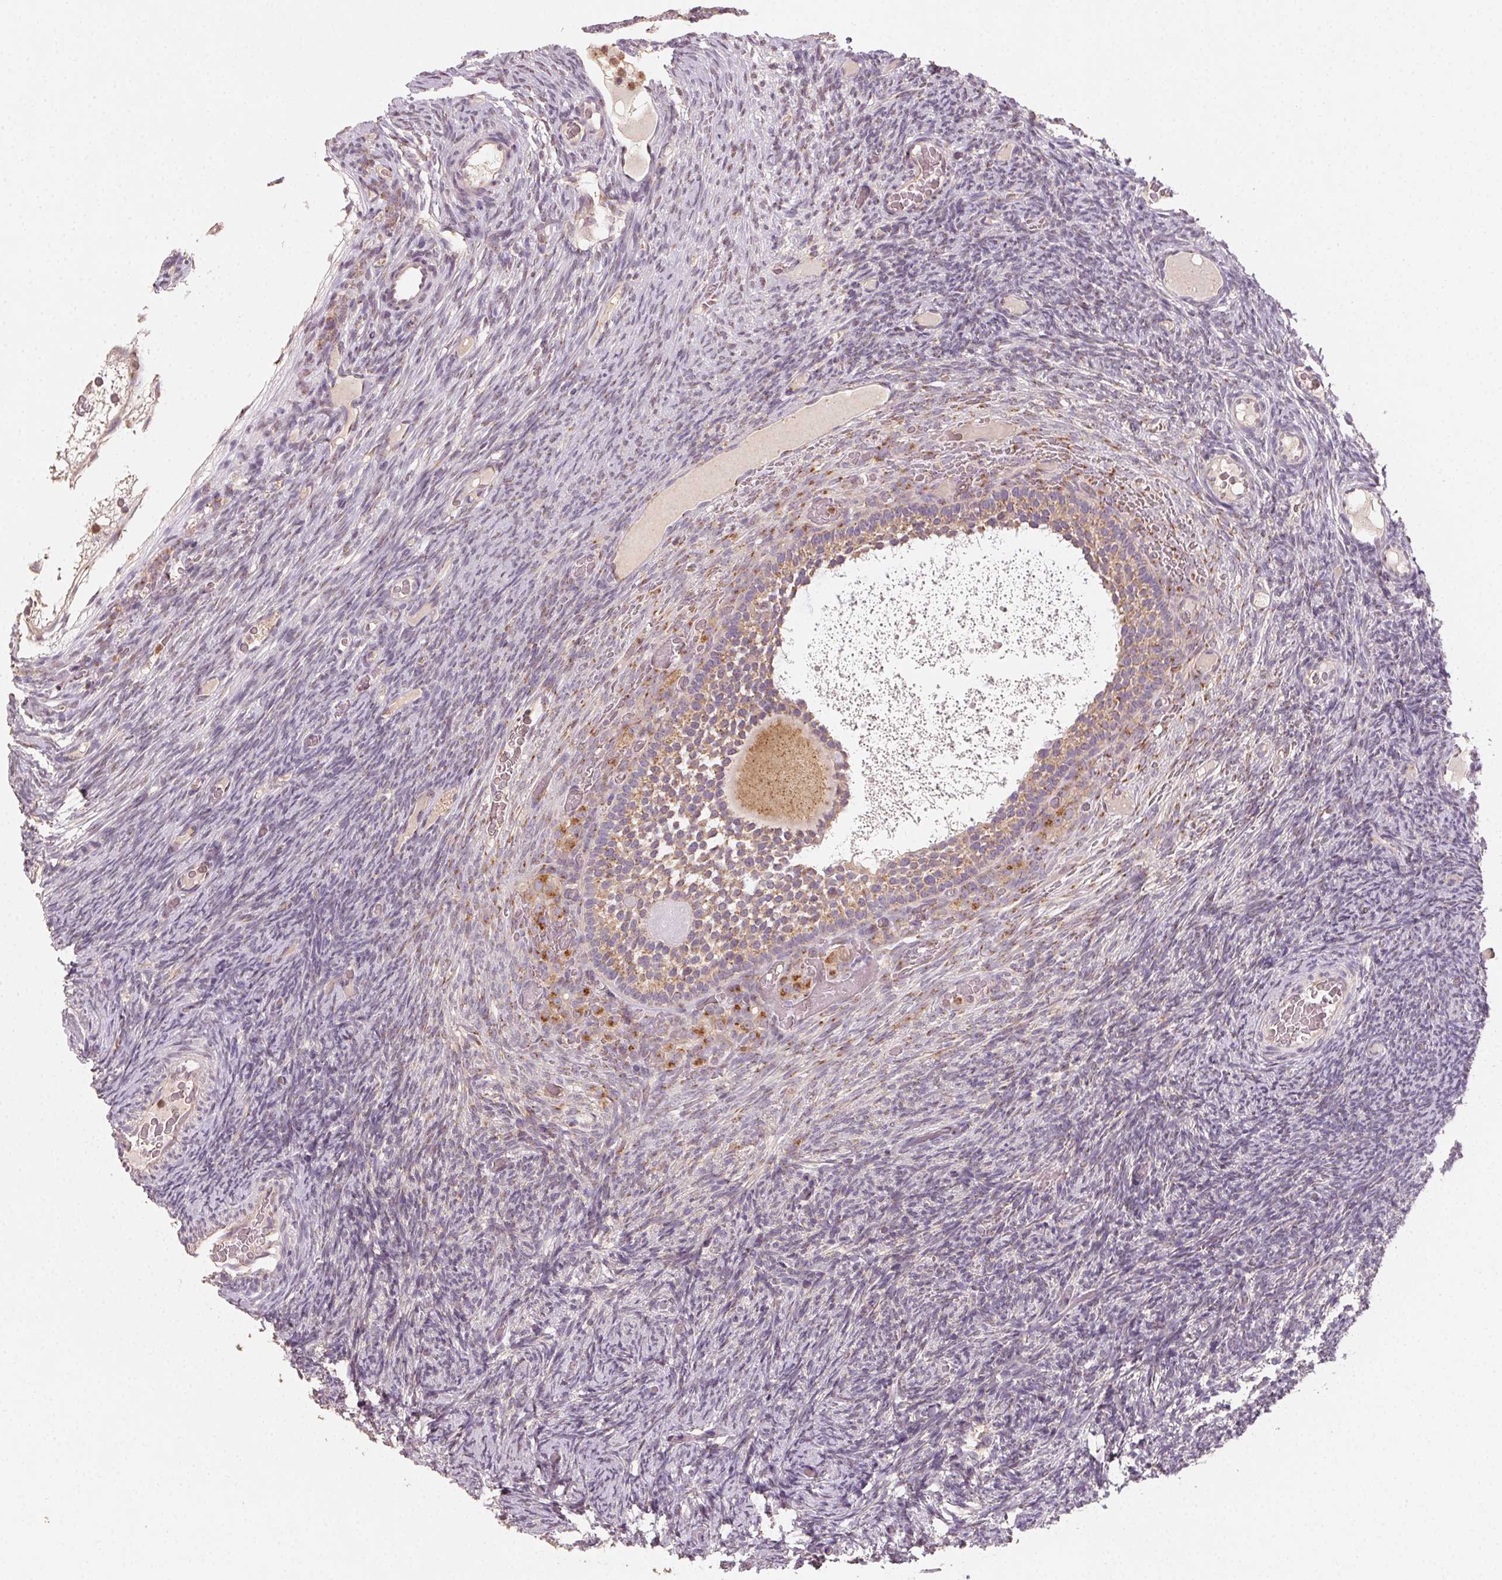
{"staining": {"intensity": "weak", "quantity": ">75%", "location": "cytoplasmic/membranous"}, "tissue": "ovary", "cell_type": "Follicle cells", "image_type": "normal", "snomed": [{"axis": "morphology", "description": "Normal tissue, NOS"}, {"axis": "topography", "description": "Ovary"}], "caption": "Immunohistochemistry (DAB) staining of benign ovary displays weak cytoplasmic/membranous protein staining in about >75% of follicle cells.", "gene": "AP1S1", "patient": {"sex": "female", "age": 34}}